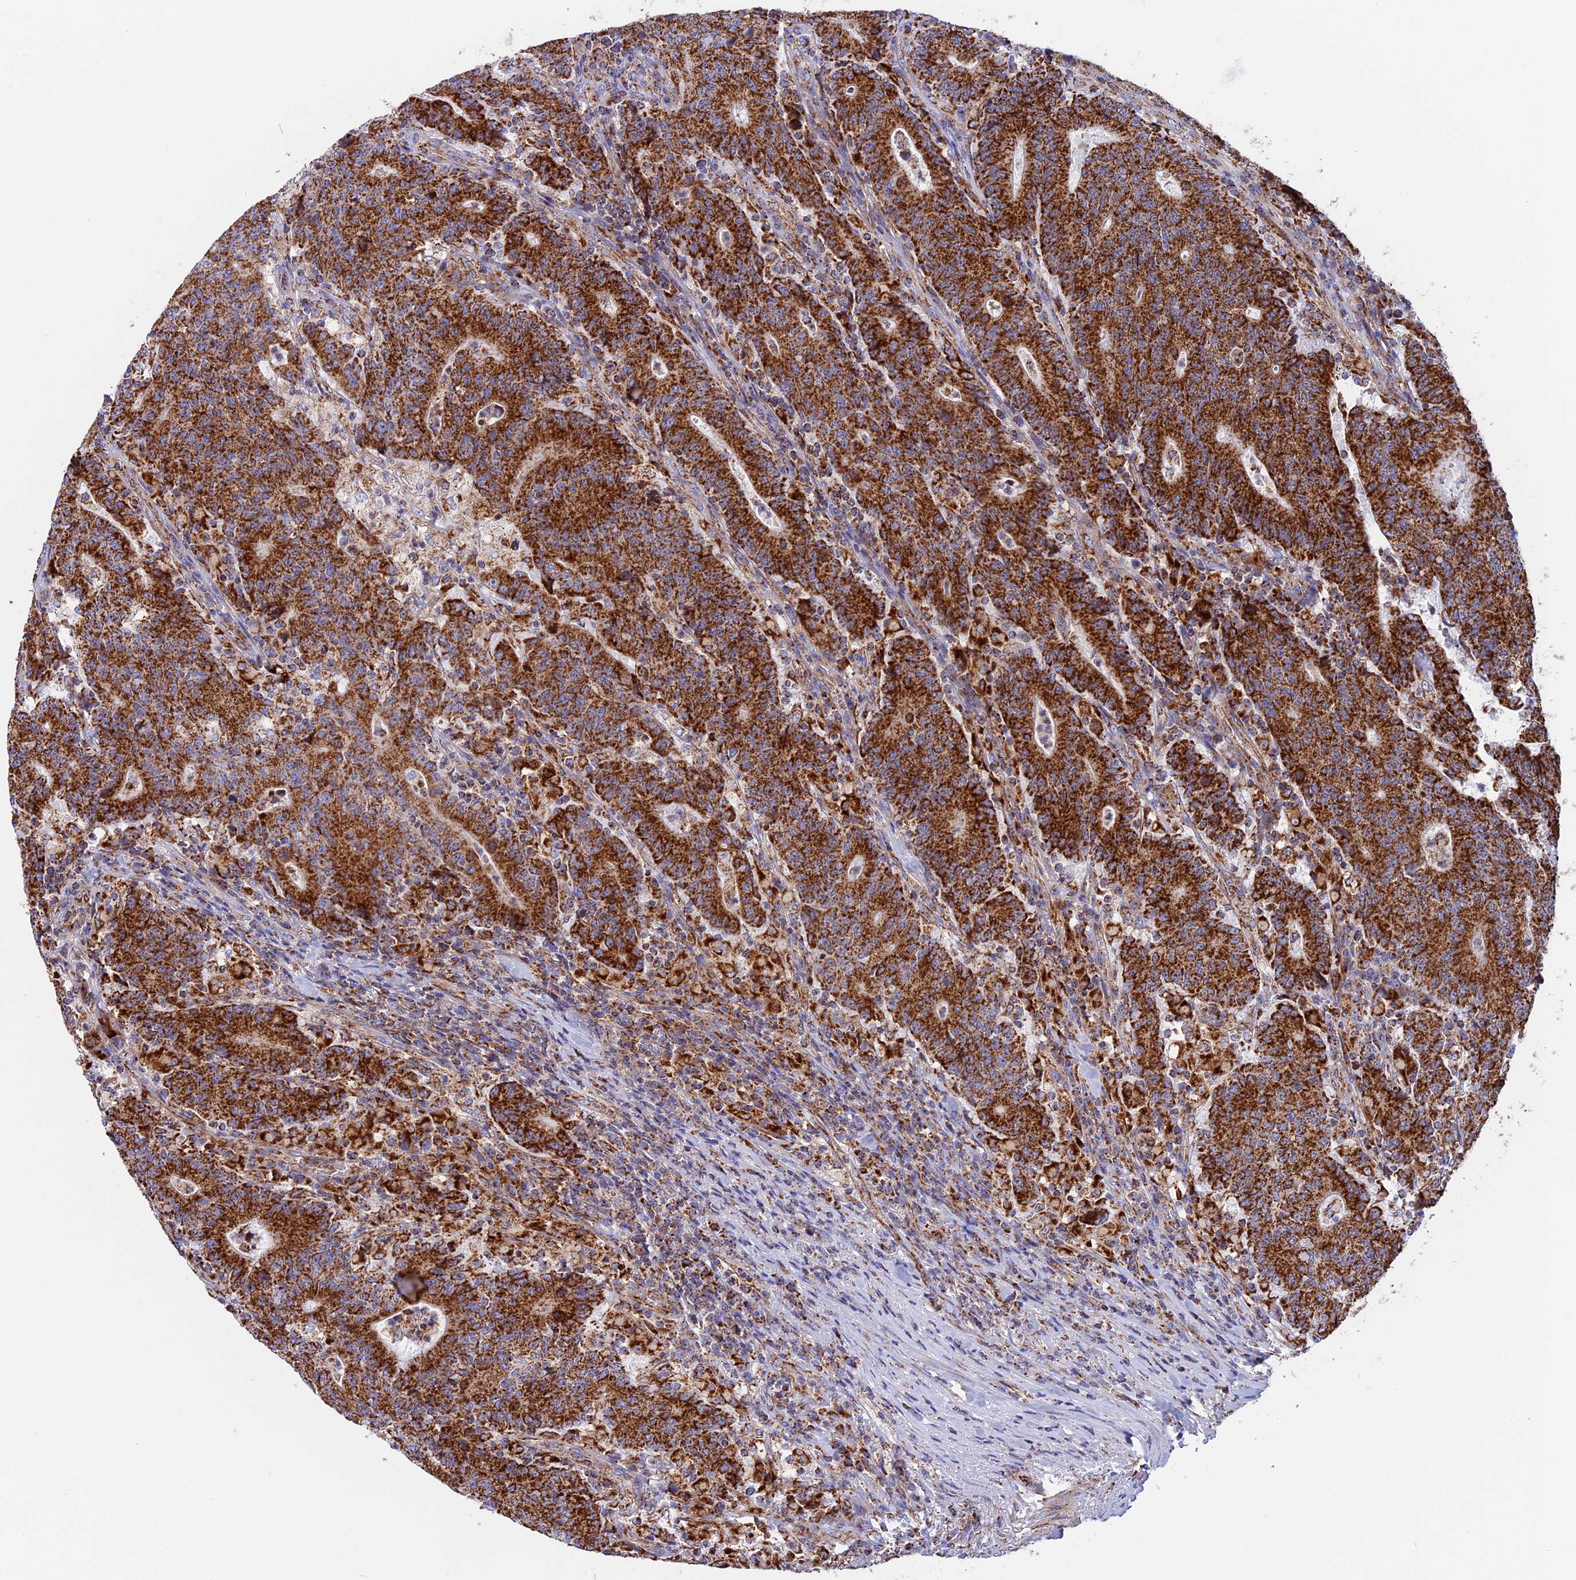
{"staining": {"intensity": "strong", "quantity": ">75%", "location": "cytoplasmic/membranous"}, "tissue": "colorectal cancer", "cell_type": "Tumor cells", "image_type": "cancer", "snomed": [{"axis": "morphology", "description": "Adenocarcinoma, NOS"}, {"axis": "topography", "description": "Colon"}], "caption": "Brown immunohistochemical staining in human colorectal cancer shows strong cytoplasmic/membranous staining in about >75% of tumor cells.", "gene": "UQCRB", "patient": {"sex": "female", "age": 75}}